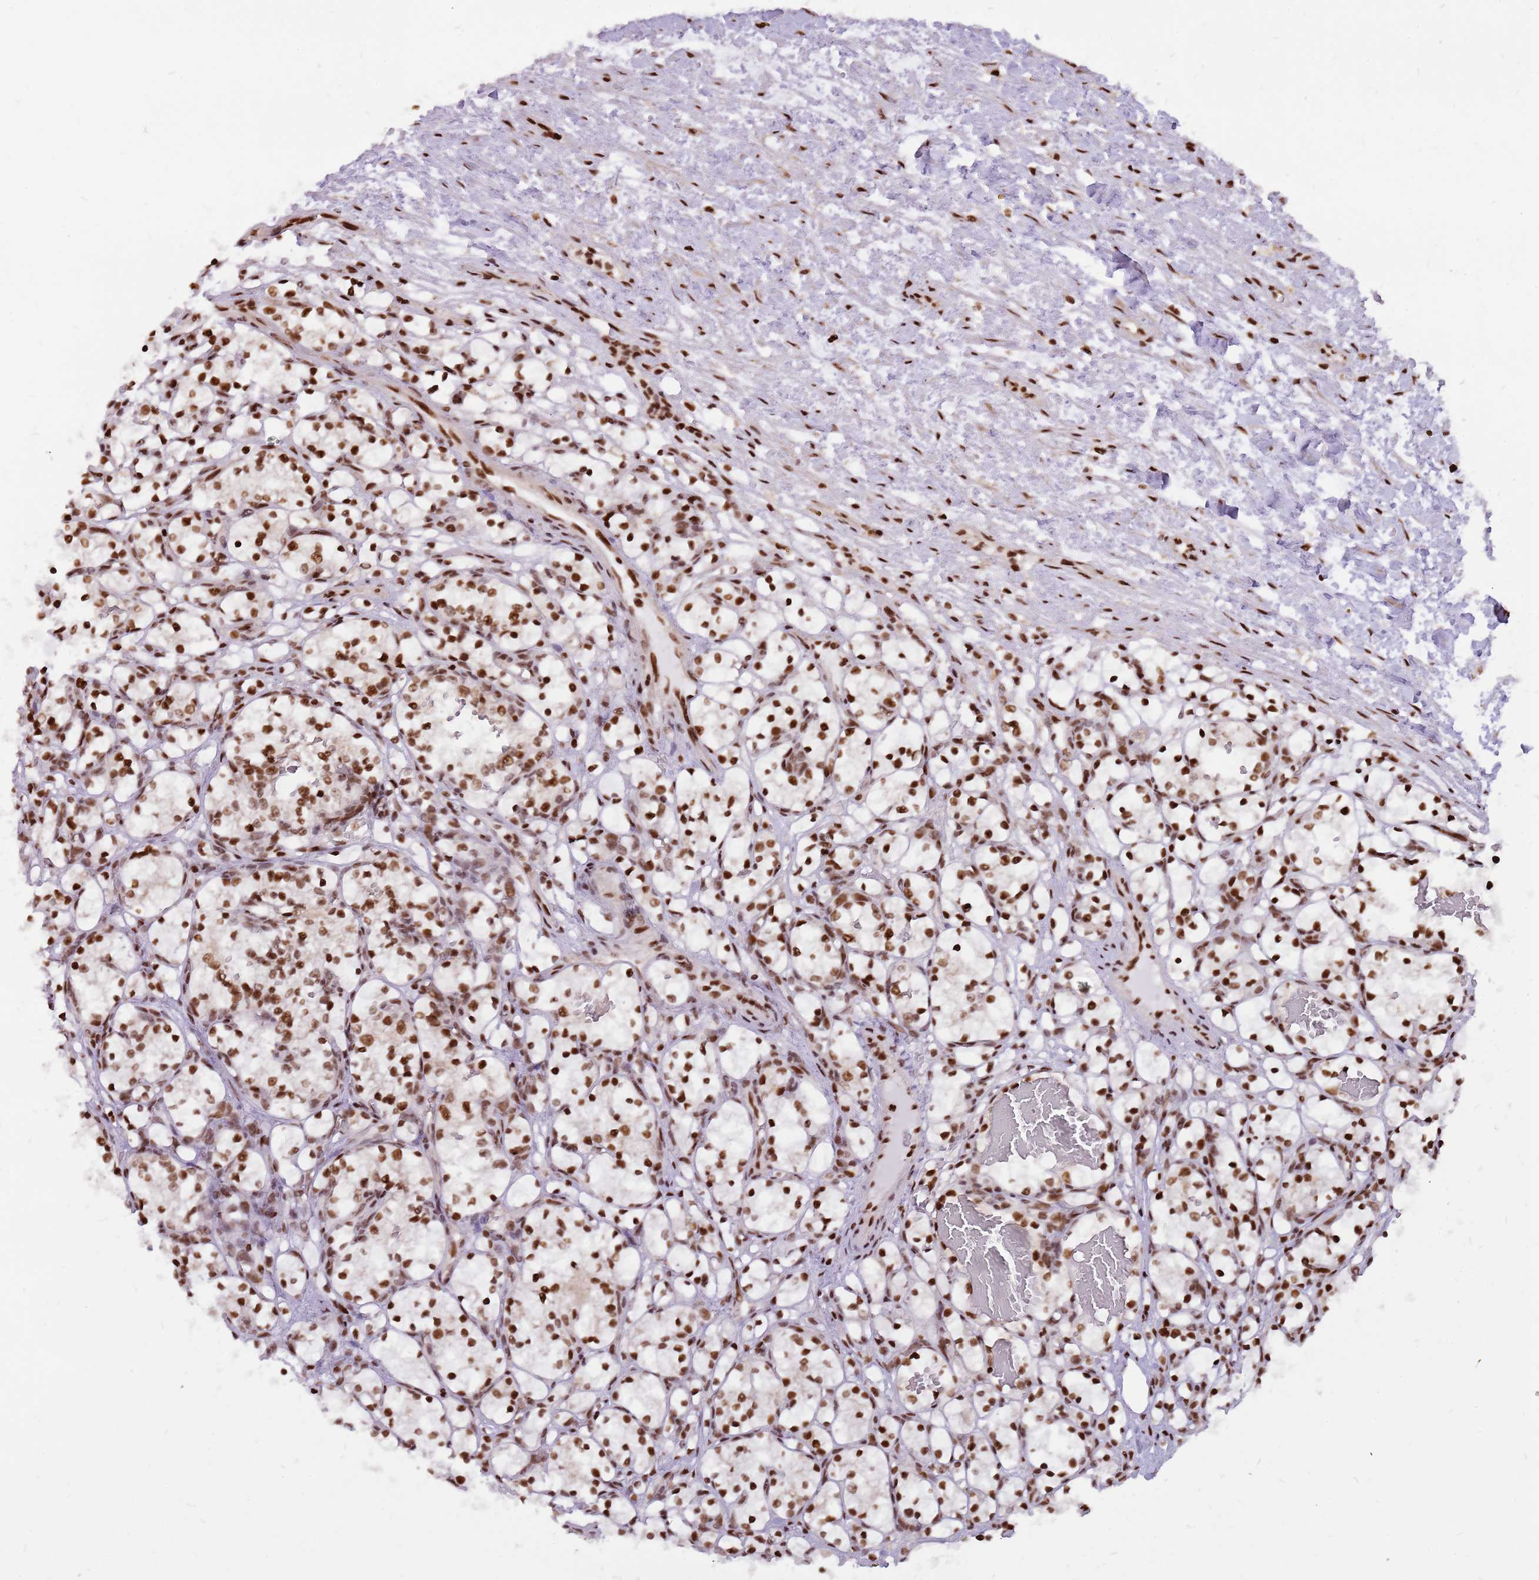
{"staining": {"intensity": "strong", "quantity": ">75%", "location": "nuclear"}, "tissue": "renal cancer", "cell_type": "Tumor cells", "image_type": "cancer", "snomed": [{"axis": "morphology", "description": "Adenocarcinoma, NOS"}, {"axis": "topography", "description": "Kidney"}], "caption": "High-power microscopy captured an immunohistochemistry (IHC) photomicrograph of adenocarcinoma (renal), revealing strong nuclear staining in about >75% of tumor cells. Ihc stains the protein of interest in brown and the nuclei are stained blue.", "gene": "WASHC4", "patient": {"sex": "female", "age": 69}}